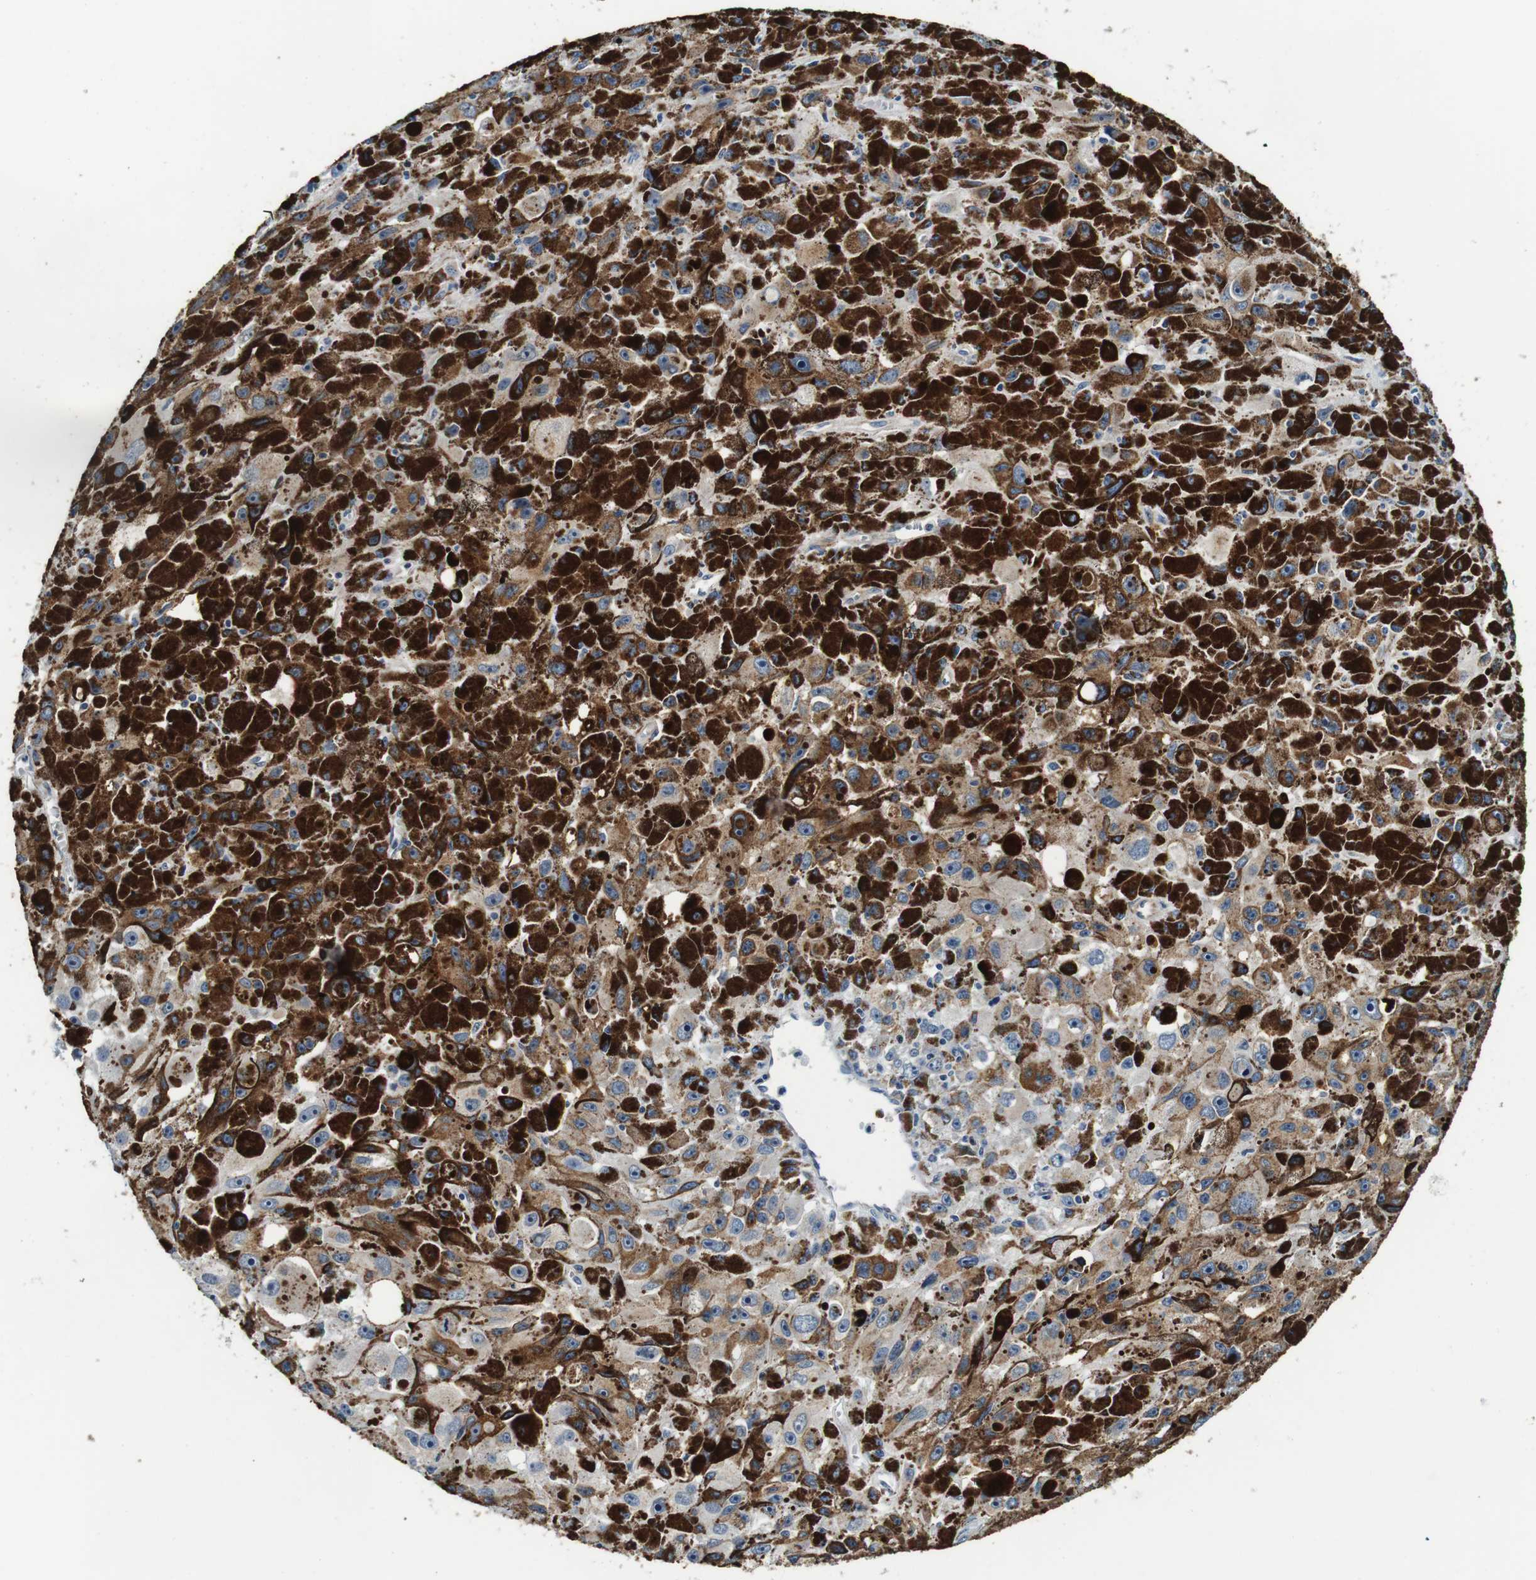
{"staining": {"intensity": "moderate", "quantity": ">75%", "location": "cytoplasmic/membranous"}, "tissue": "melanoma", "cell_type": "Tumor cells", "image_type": "cancer", "snomed": [{"axis": "morphology", "description": "Malignant melanoma, NOS"}, {"axis": "topography", "description": "Skin"}], "caption": "DAB (3,3'-diaminobenzidine) immunohistochemical staining of human malignant melanoma exhibits moderate cytoplasmic/membranous protein staining in approximately >75% of tumor cells. (IHC, brightfield microscopy, high magnification).", "gene": "FAR2", "patient": {"sex": "female", "age": 104}}